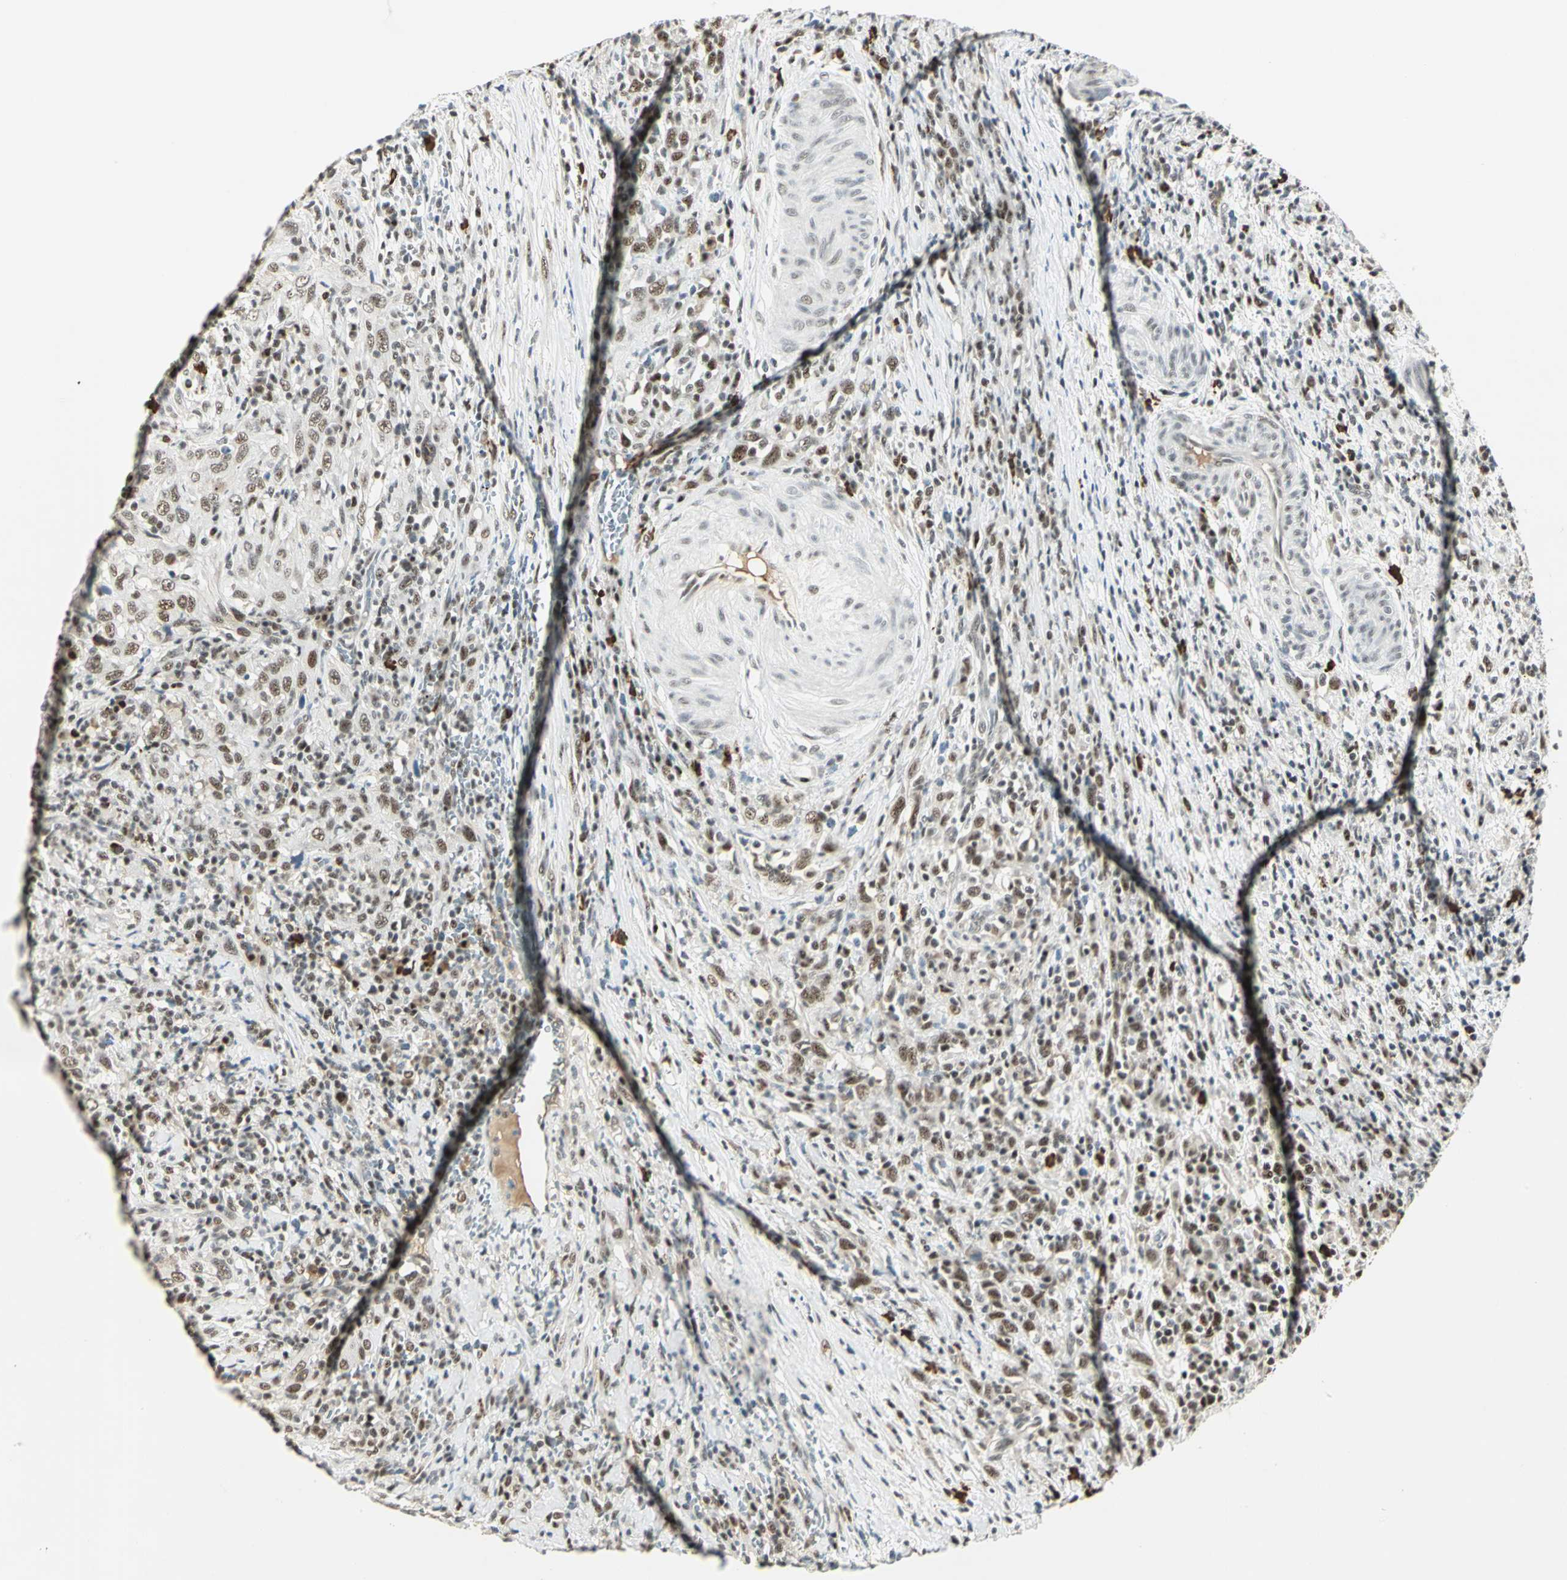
{"staining": {"intensity": "moderate", "quantity": ">75%", "location": "nuclear"}, "tissue": "urothelial cancer", "cell_type": "Tumor cells", "image_type": "cancer", "snomed": [{"axis": "morphology", "description": "Urothelial carcinoma, High grade"}, {"axis": "topography", "description": "Urinary bladder"}], "caption": "Urothelial cancer stained with DAB immunohistochemistry (IHC) displays medium levels of moderate nuclear positivity in about >75% of tumor cells.", "gene": "CCNT1", "patient": {"sex": "male", "age": 61}}